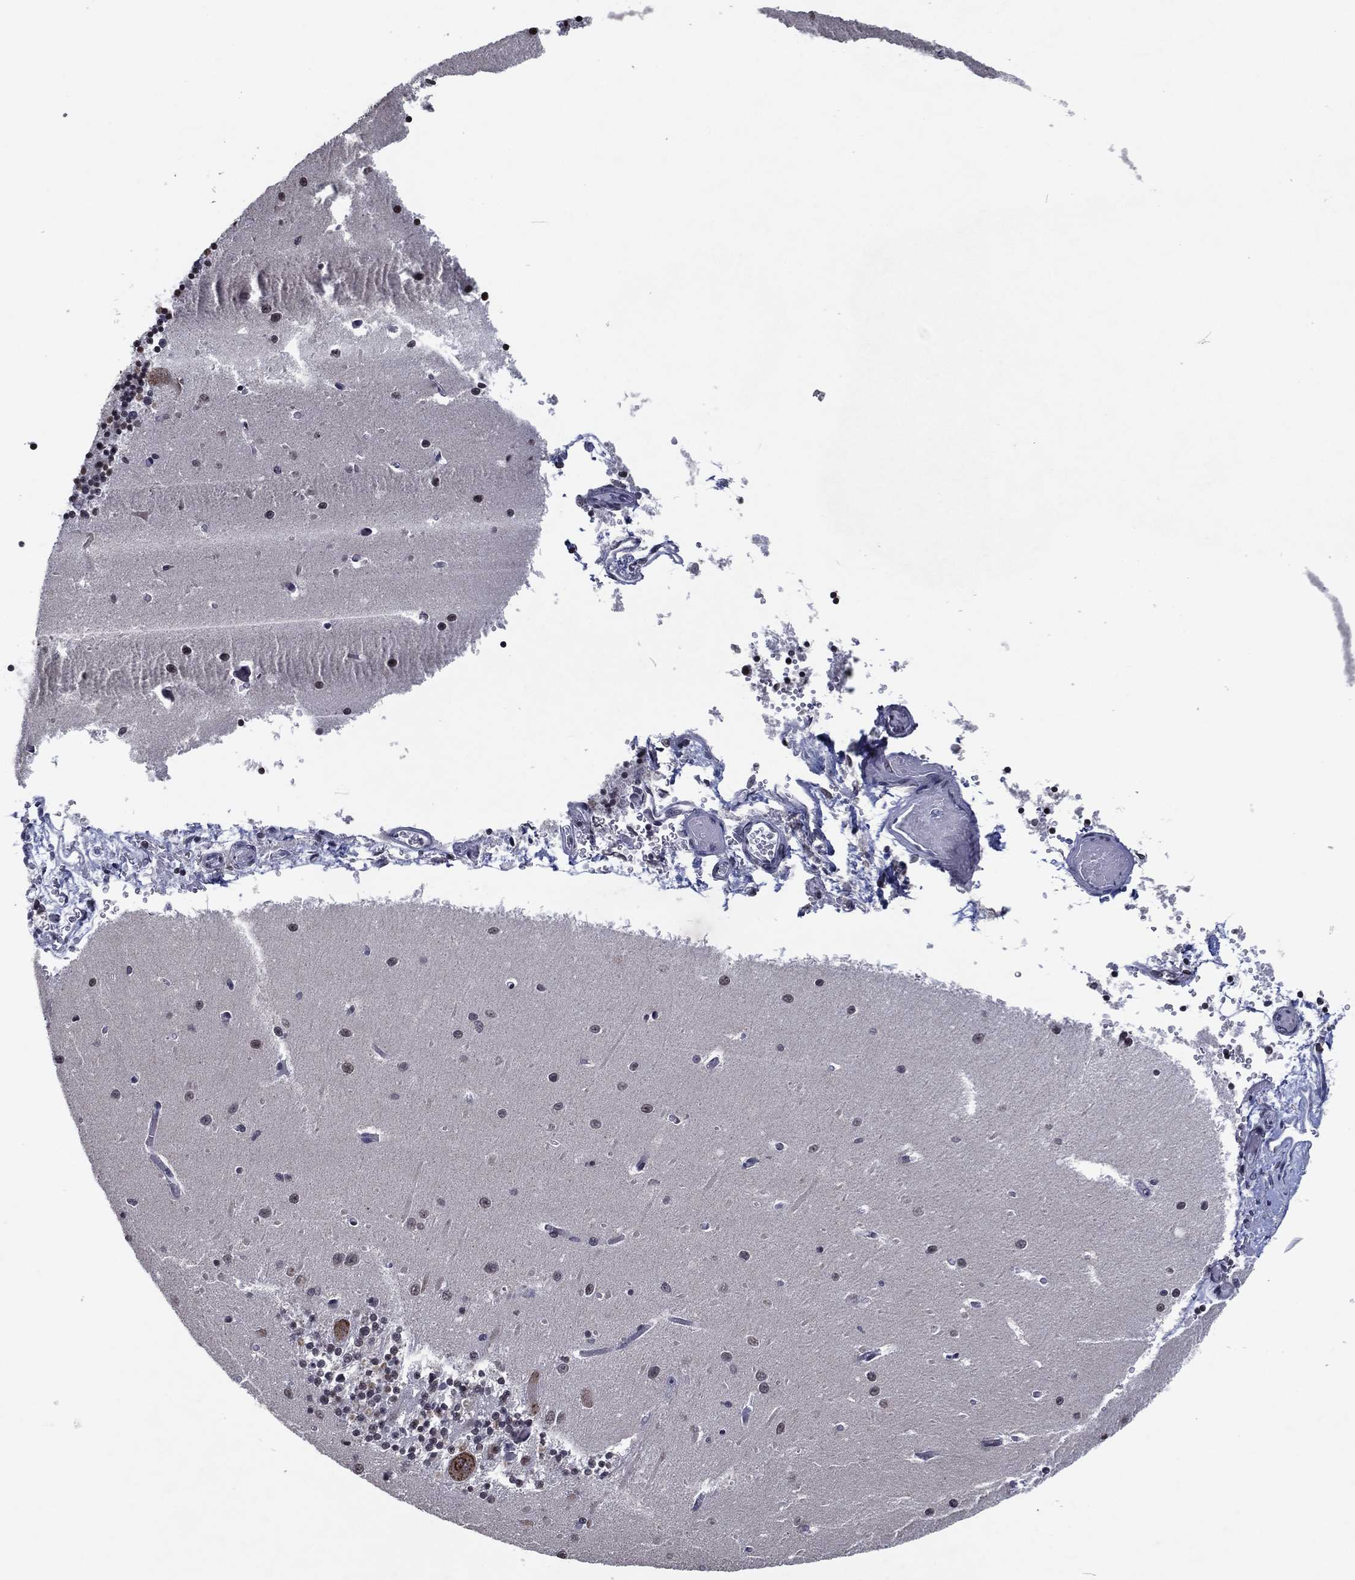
{"staining": {"intensity": "negative", "quantity": "none", "location": "none"}, "tissue": "cerebellum", "cell_type": "Cells in granular layer", "image_type": "normal", "snomed": [{"axis": "morphology", "description": "Normal tissue, NOS"}, {"axis": "topography", "description": "Cerebellum"}], "caption": "High power microscopy histopathology image of an IHC histopathology image of normal cerebellum, revealing no significant positivity in cells in granular layer.", "gene": "ZBTB42", "patient": {"sex": "female", "age": 64}}